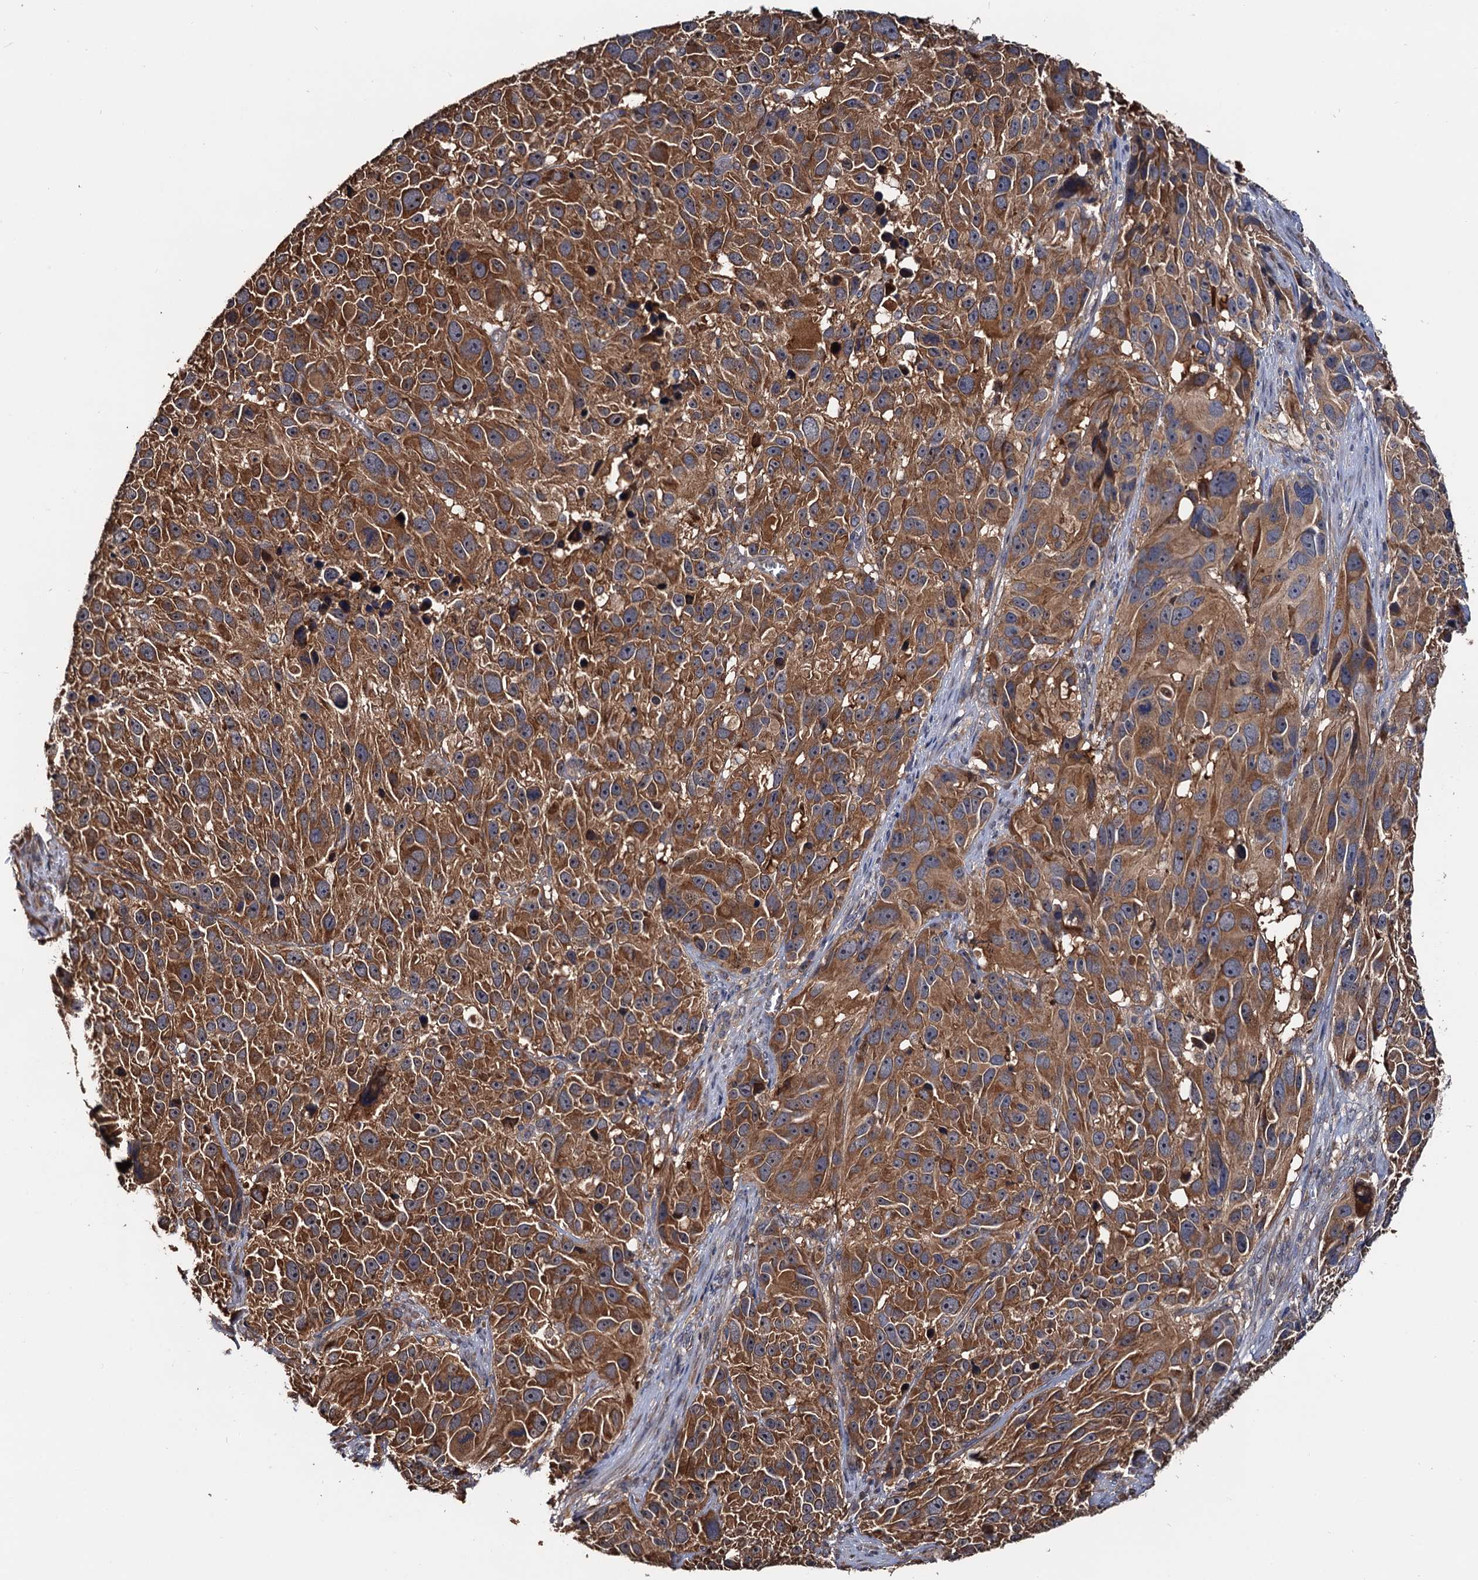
{"staining": {"intensity": "moderate", "quantity": ">75%", "location": "cytoplasmic/membranous"}, "tissue": "melanoma", "cell_type": "Tumor cells", "image_type": "cancer", "snomed": [{"axis": "morphology", "description": "Malignant melanoma, NOS"}, {"axis": "topography", "description": "Skin"}], "caption": "Immunohistochemical staining of human malignant melanoma reveals medium levels of moderate cytoplasmic/membranous protein staining in about >75% of tumor cells.", "gene": "RGS11", "patient": {"sex": "male", "age": 84}}